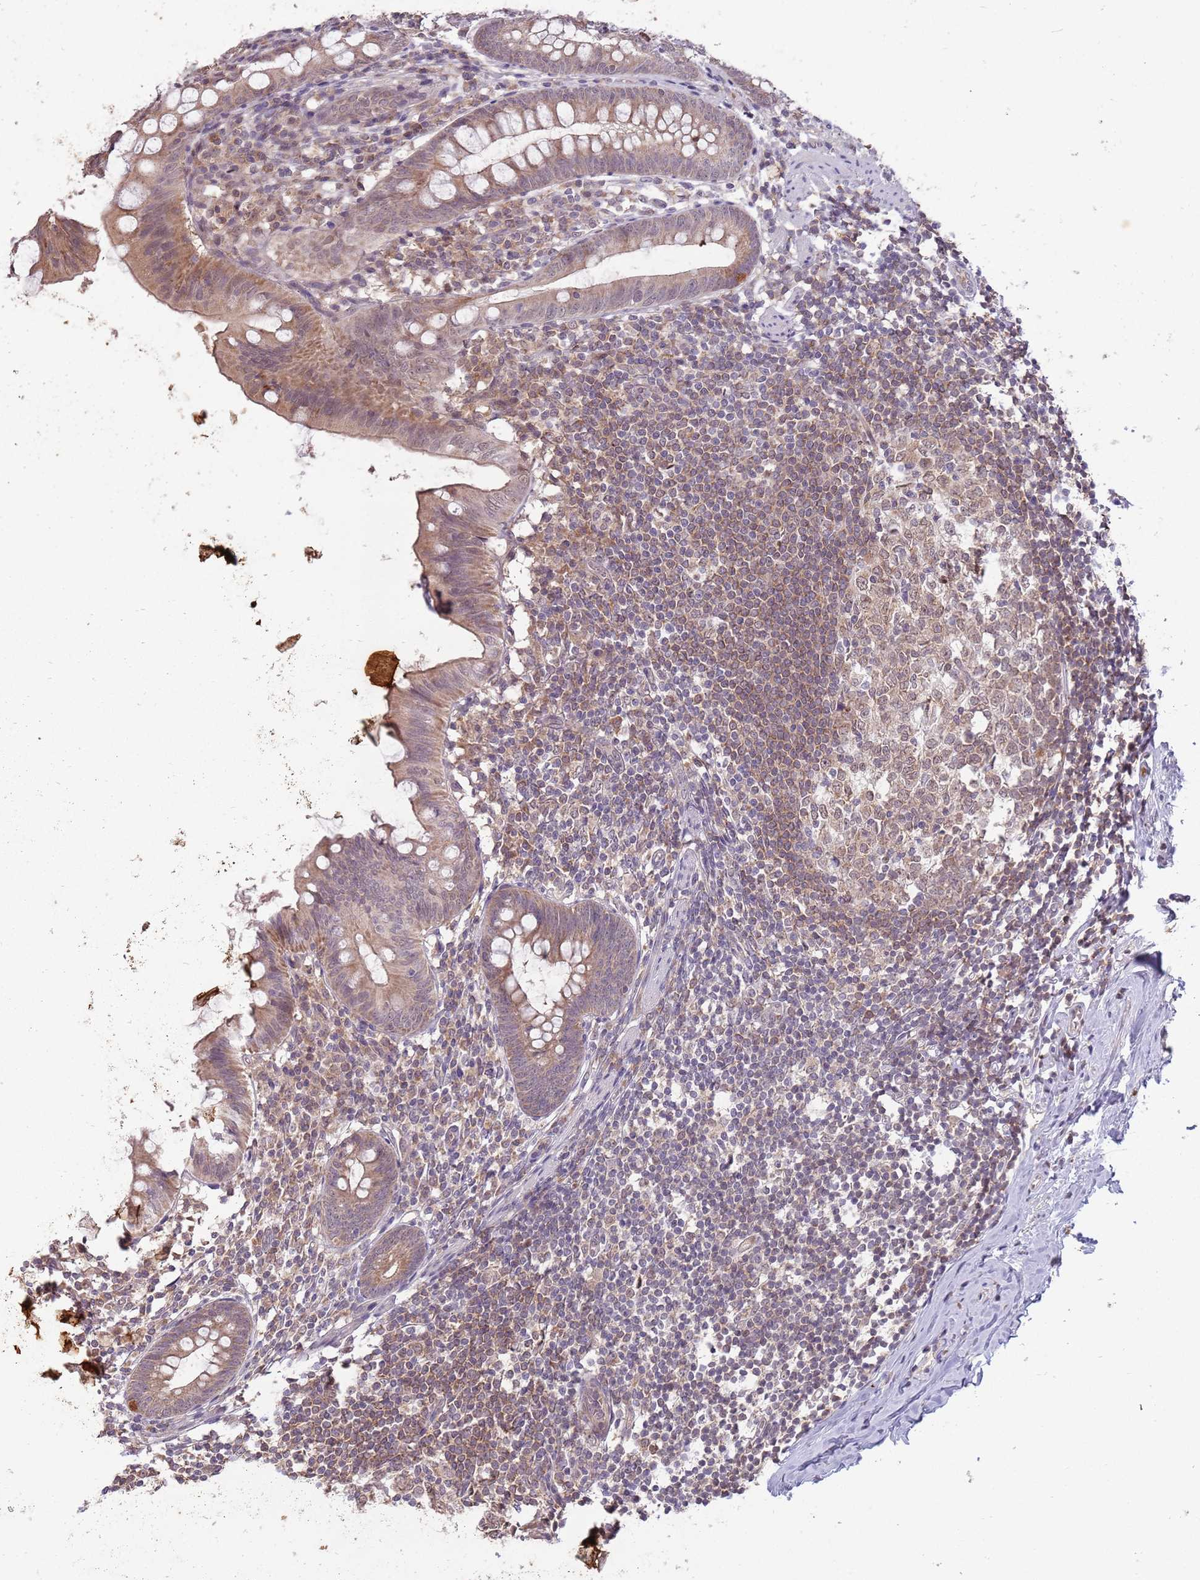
{"staining": {"intensity": "moderate", "quantity": ">75%", "location": "cytoplasmic/membranous"}, "tissue": "appendix", "cell_type": "Glandular cells", "image_type": "normal", "snomed": [{"axis": "morphology", "description": "Normal tissue, NOS"}, {"axis": "topography", "description": "Appendix"}], "caption": "Immunohistochemical staining of unremarkable human appendix displays >75% levels of moderate cytoplasmic/membranous protein positivity in about >75% of glandular cells.", "gene": "NBPF4", "patient": {"sex": "female", "age": 51}}